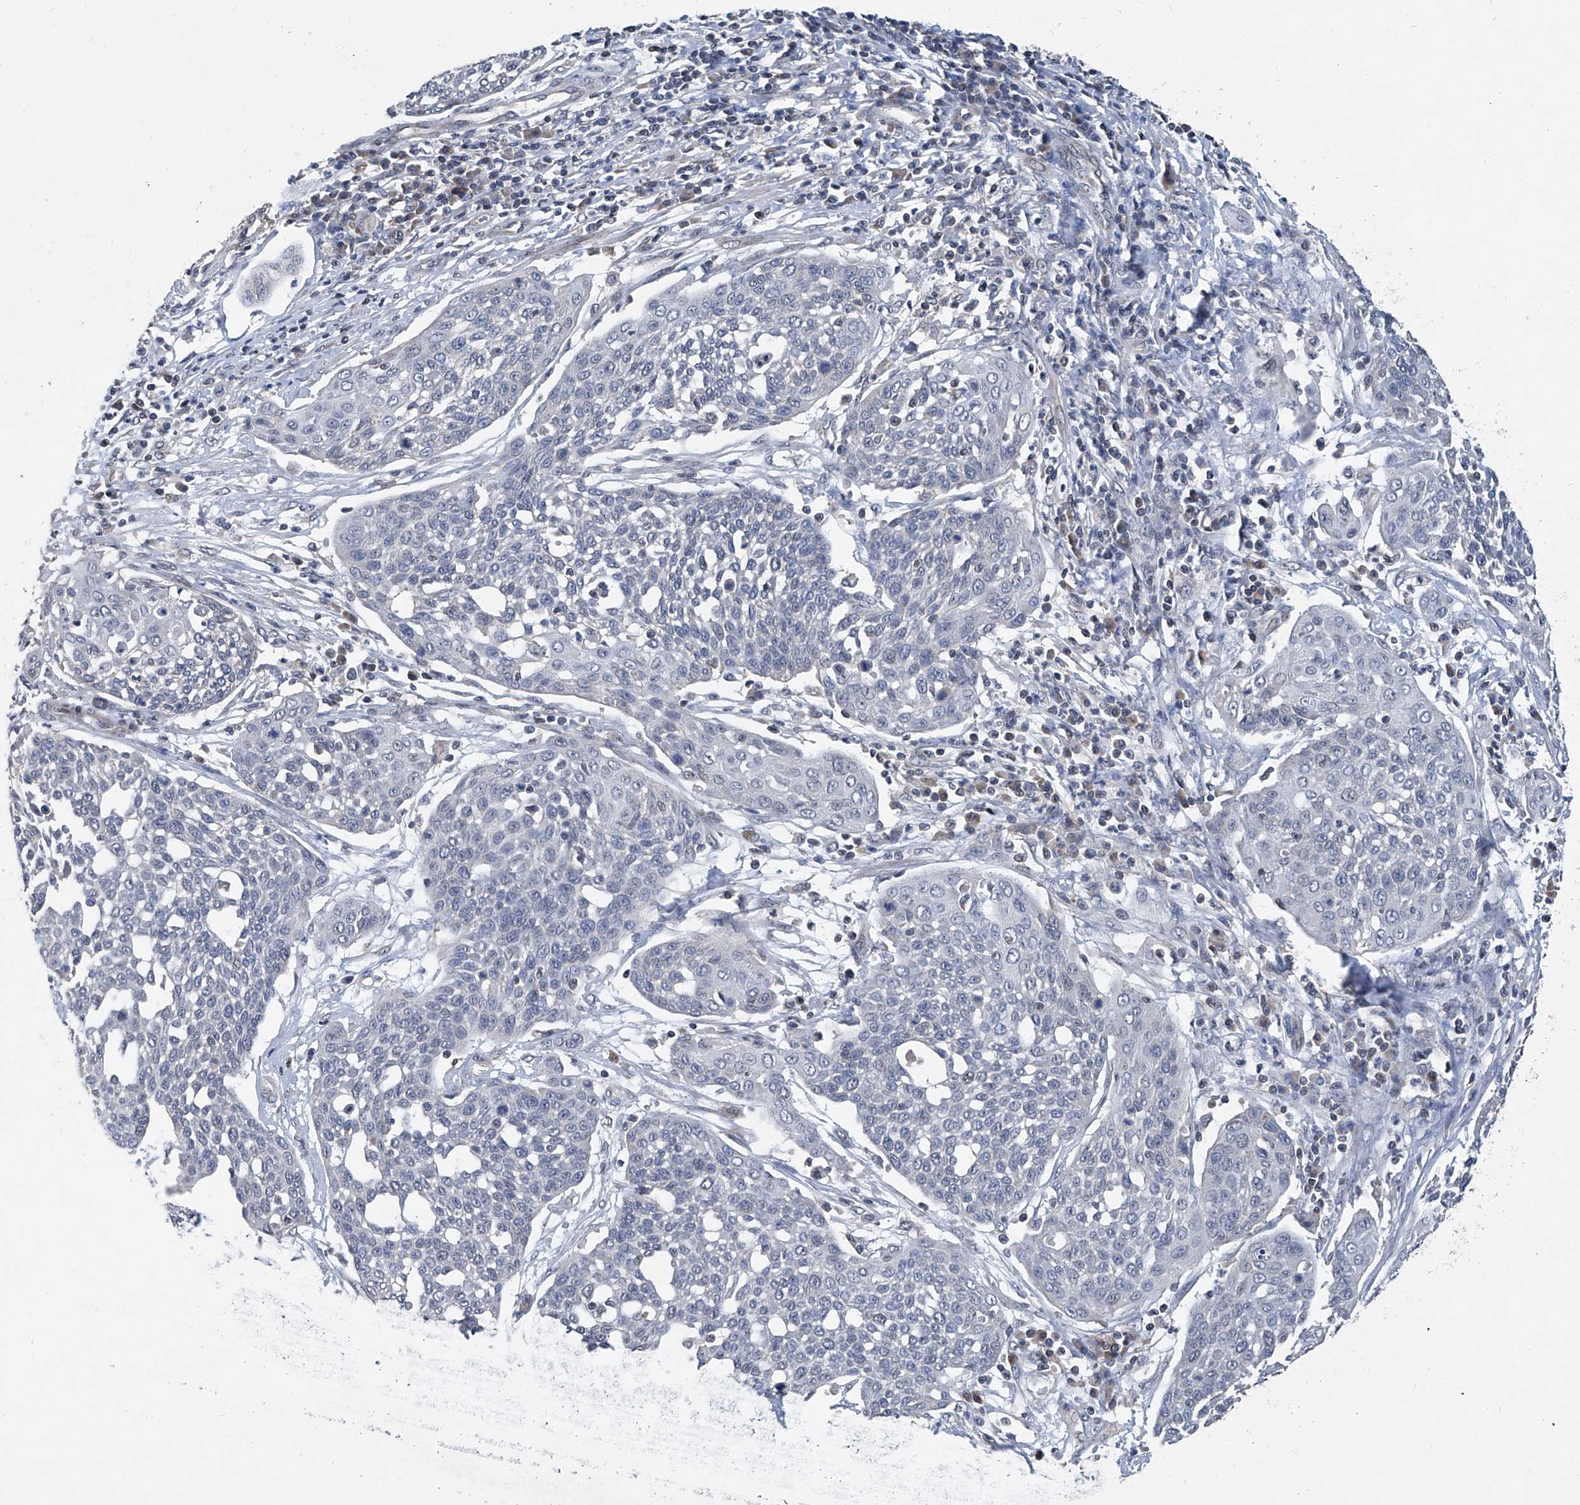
{"staining": {"intensity": "negative", "quantity": "none", "location": "none"}, "tissue": "cervical cancer", "cell_type": "Tumor cells", "image_type": "cancer", "snomed": [{"axis": "morphology", "description": "Squamous cell carcinoma, NOS"}, {"axis": "topography", "description": "Cervix"}], "caption": "A high-resolution micrograph shows immunohistochemistry (IHC) staining of cervical cancer, which reveals no significant positivity in tumor cells.", "gene": "BCKDHB", "patient": {"sex": "female", "age": 34}}